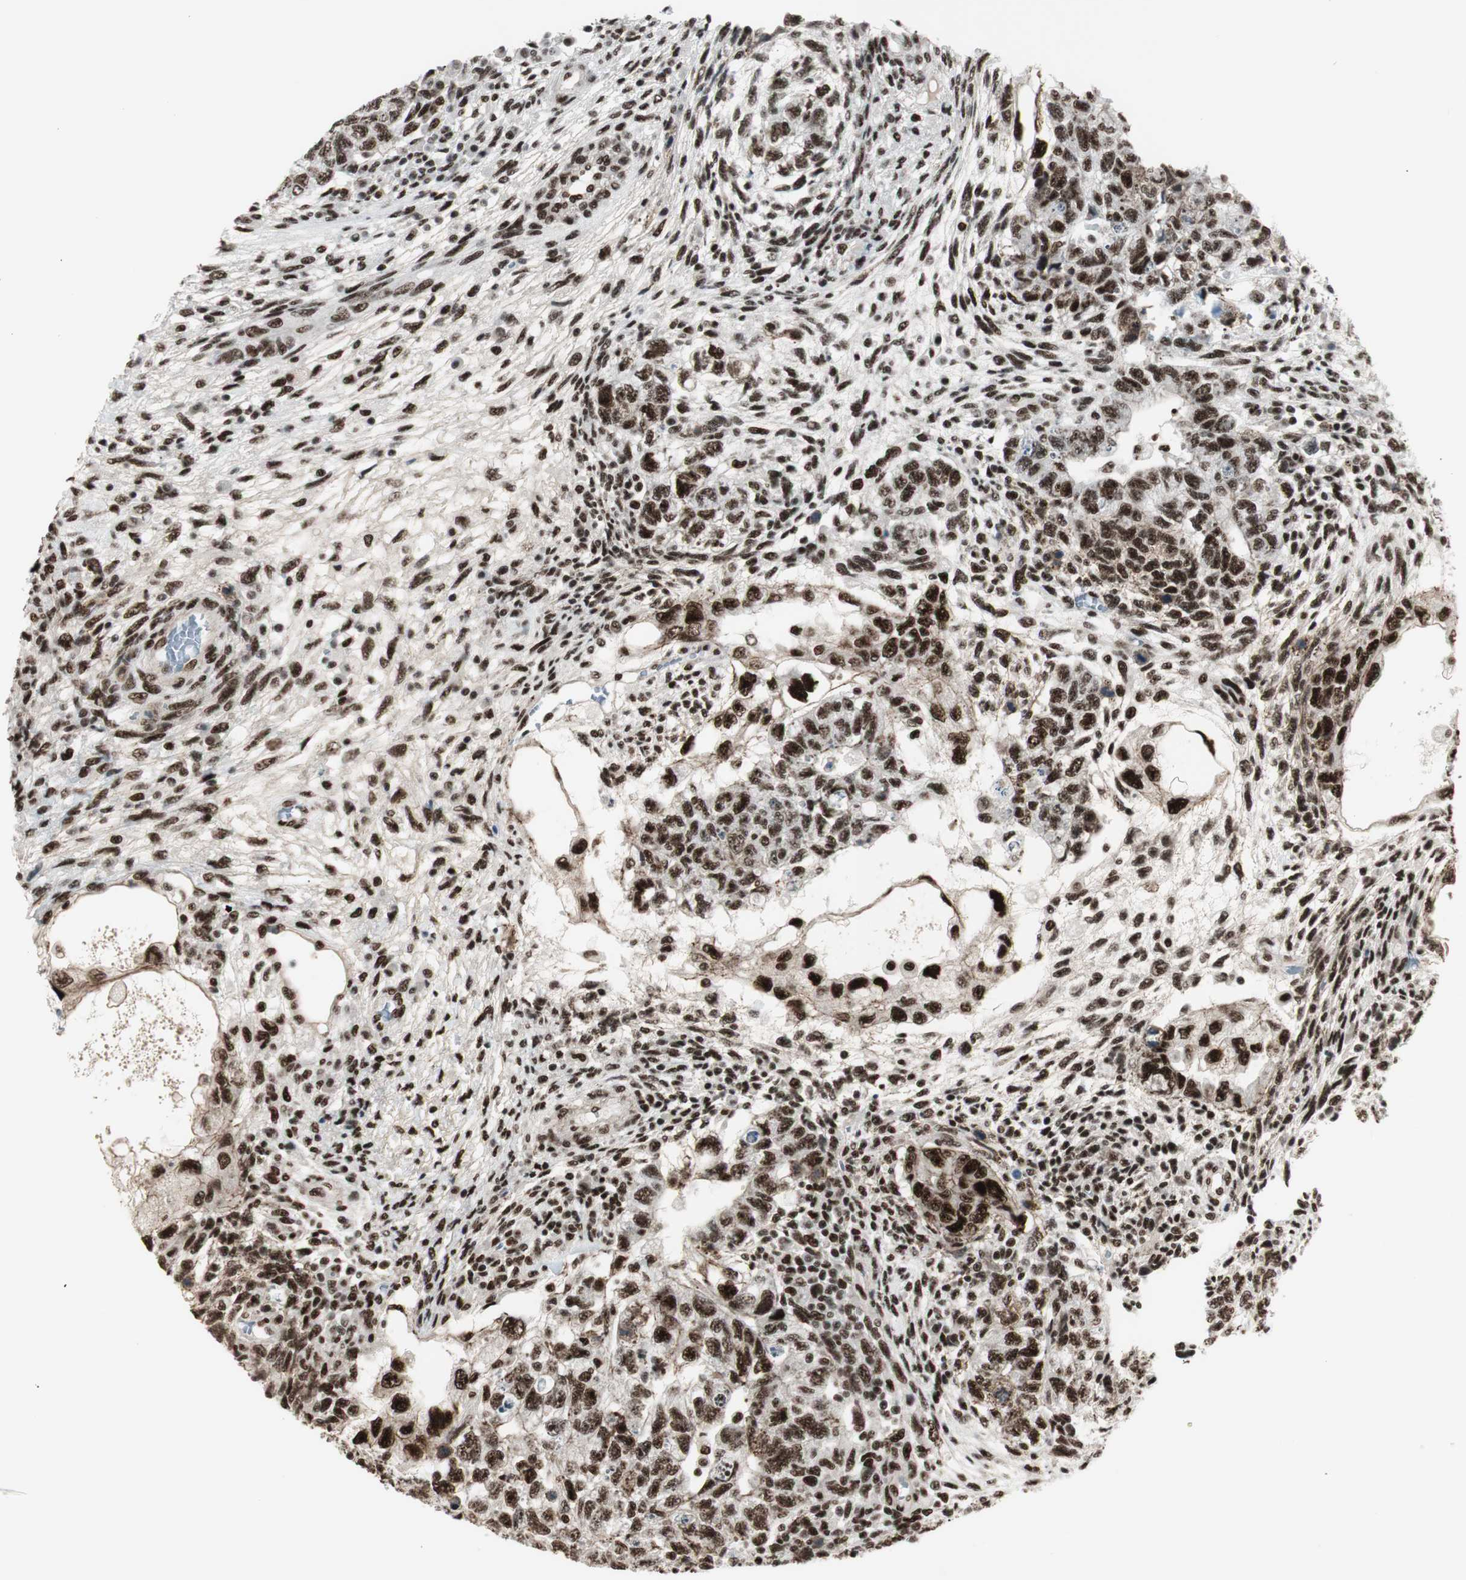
{"staining": {"intensity": "strong", "quantity": ">75%", "location": "nuclear"}, "tissue": "testis cancer", "cell_type": "Tumor cells", "image_type": "cancer", "snomed": [{"axis": "morphology", "description": "Normal tissue, NOS"}, {"axis": "morphology", "description": "Carcinoma, Embryonal, NOS"}, {"axis": "topography", "description": "Testis"}], "caption": "The histopathology image reveals a brown stain indicating the presence of a protein in the nuclear of tumor cells in testis cancer (embryonal carcinoma).", "gene": "HEXIM1", "patient": {"sex": "male", "age": 36}}